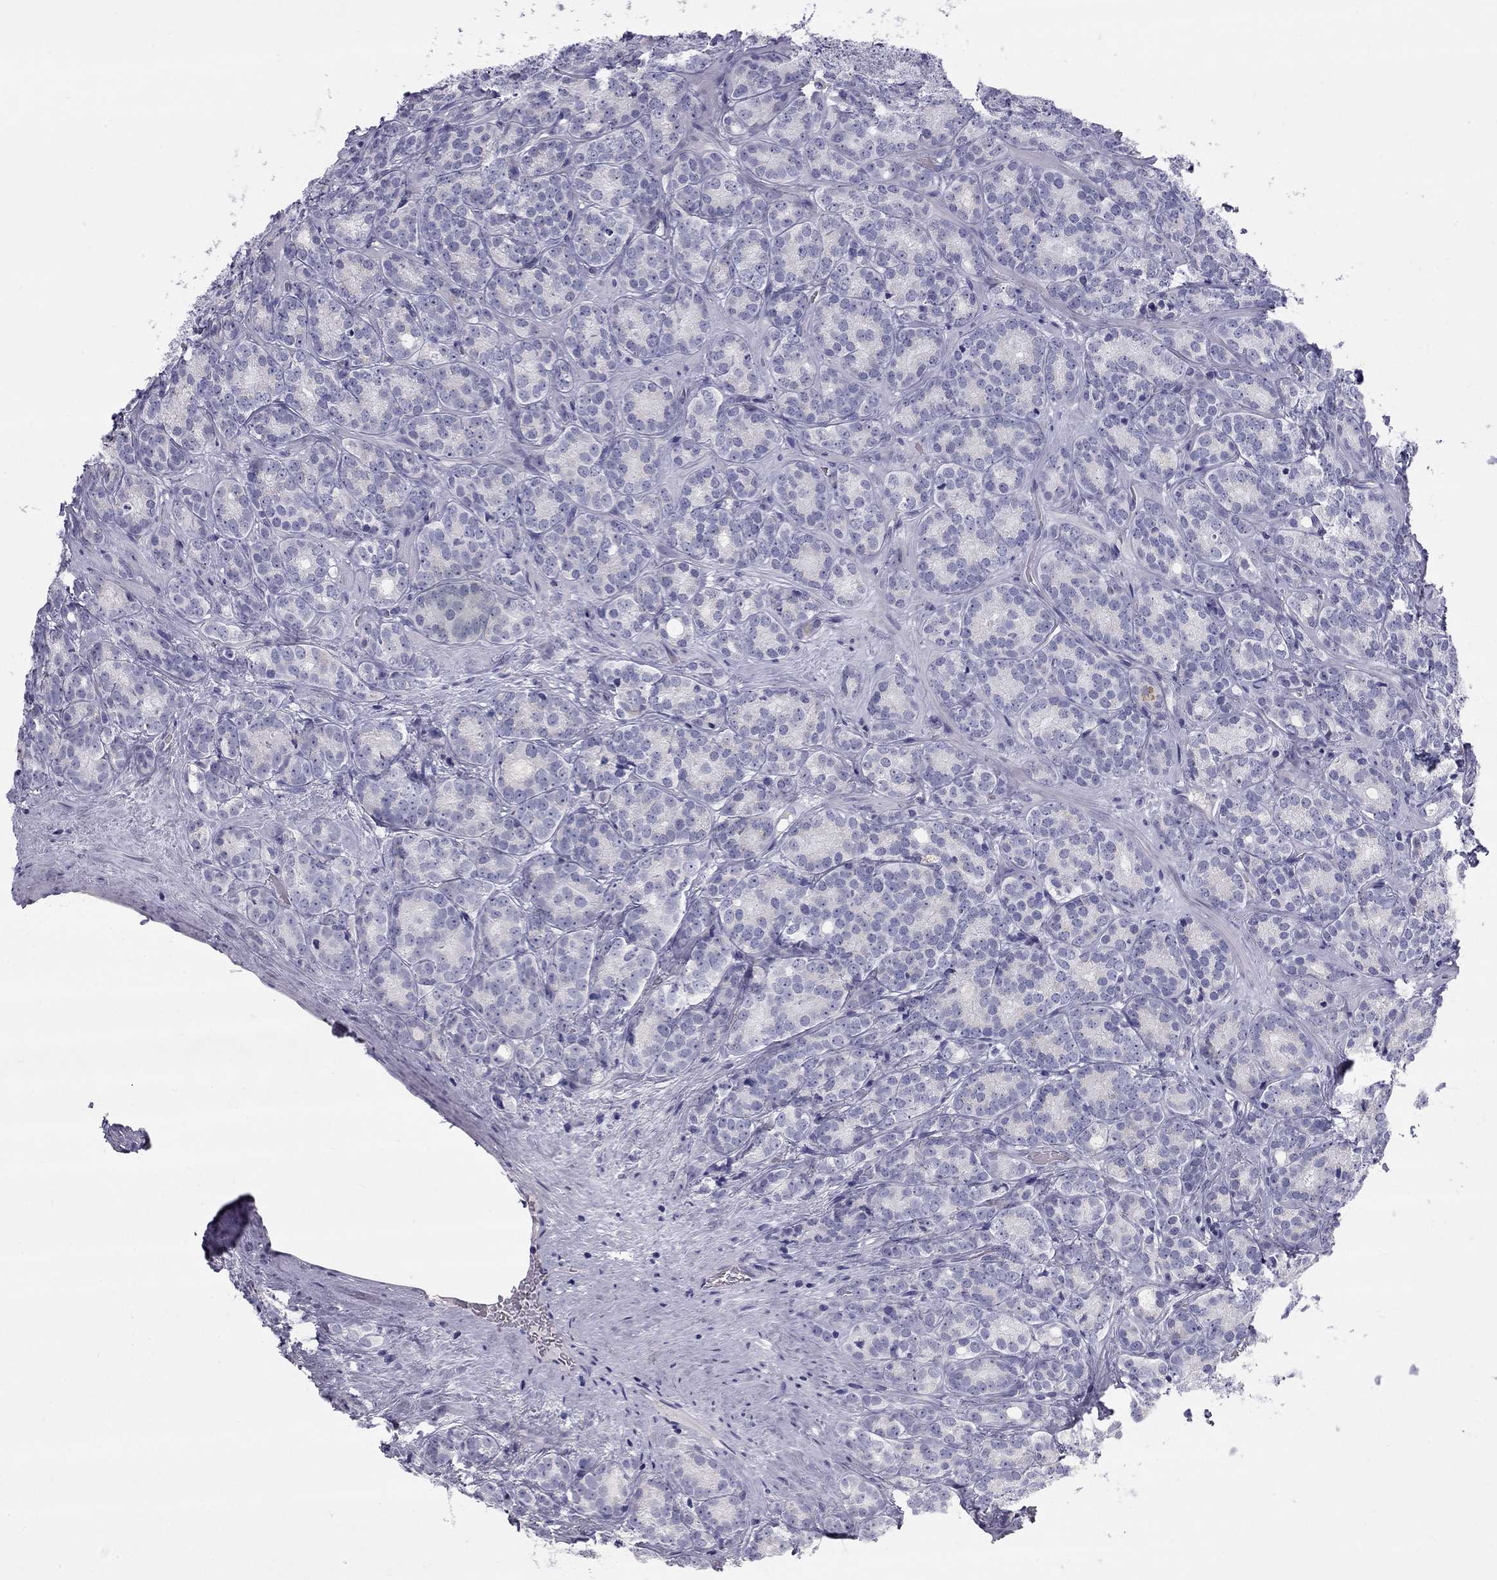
{"staining": {"intensity": "negative", "quantity": "none", "location": "none"}, "tissue": "prostate cancer", "cell_type": "Tumor cells", "image_type": "cancer", "snomed": [{"axis": "morphology", "description": "Adenocarcinoma, NOS"}, {"axis": "topography", "description": "Prostate"}], "caption": "Prostate cancer stained for a protein using immunohistochemistry displays no positivity tumor cells.", "gene": "TDRD6", "patient": {"sex": "male", "age": 71}}